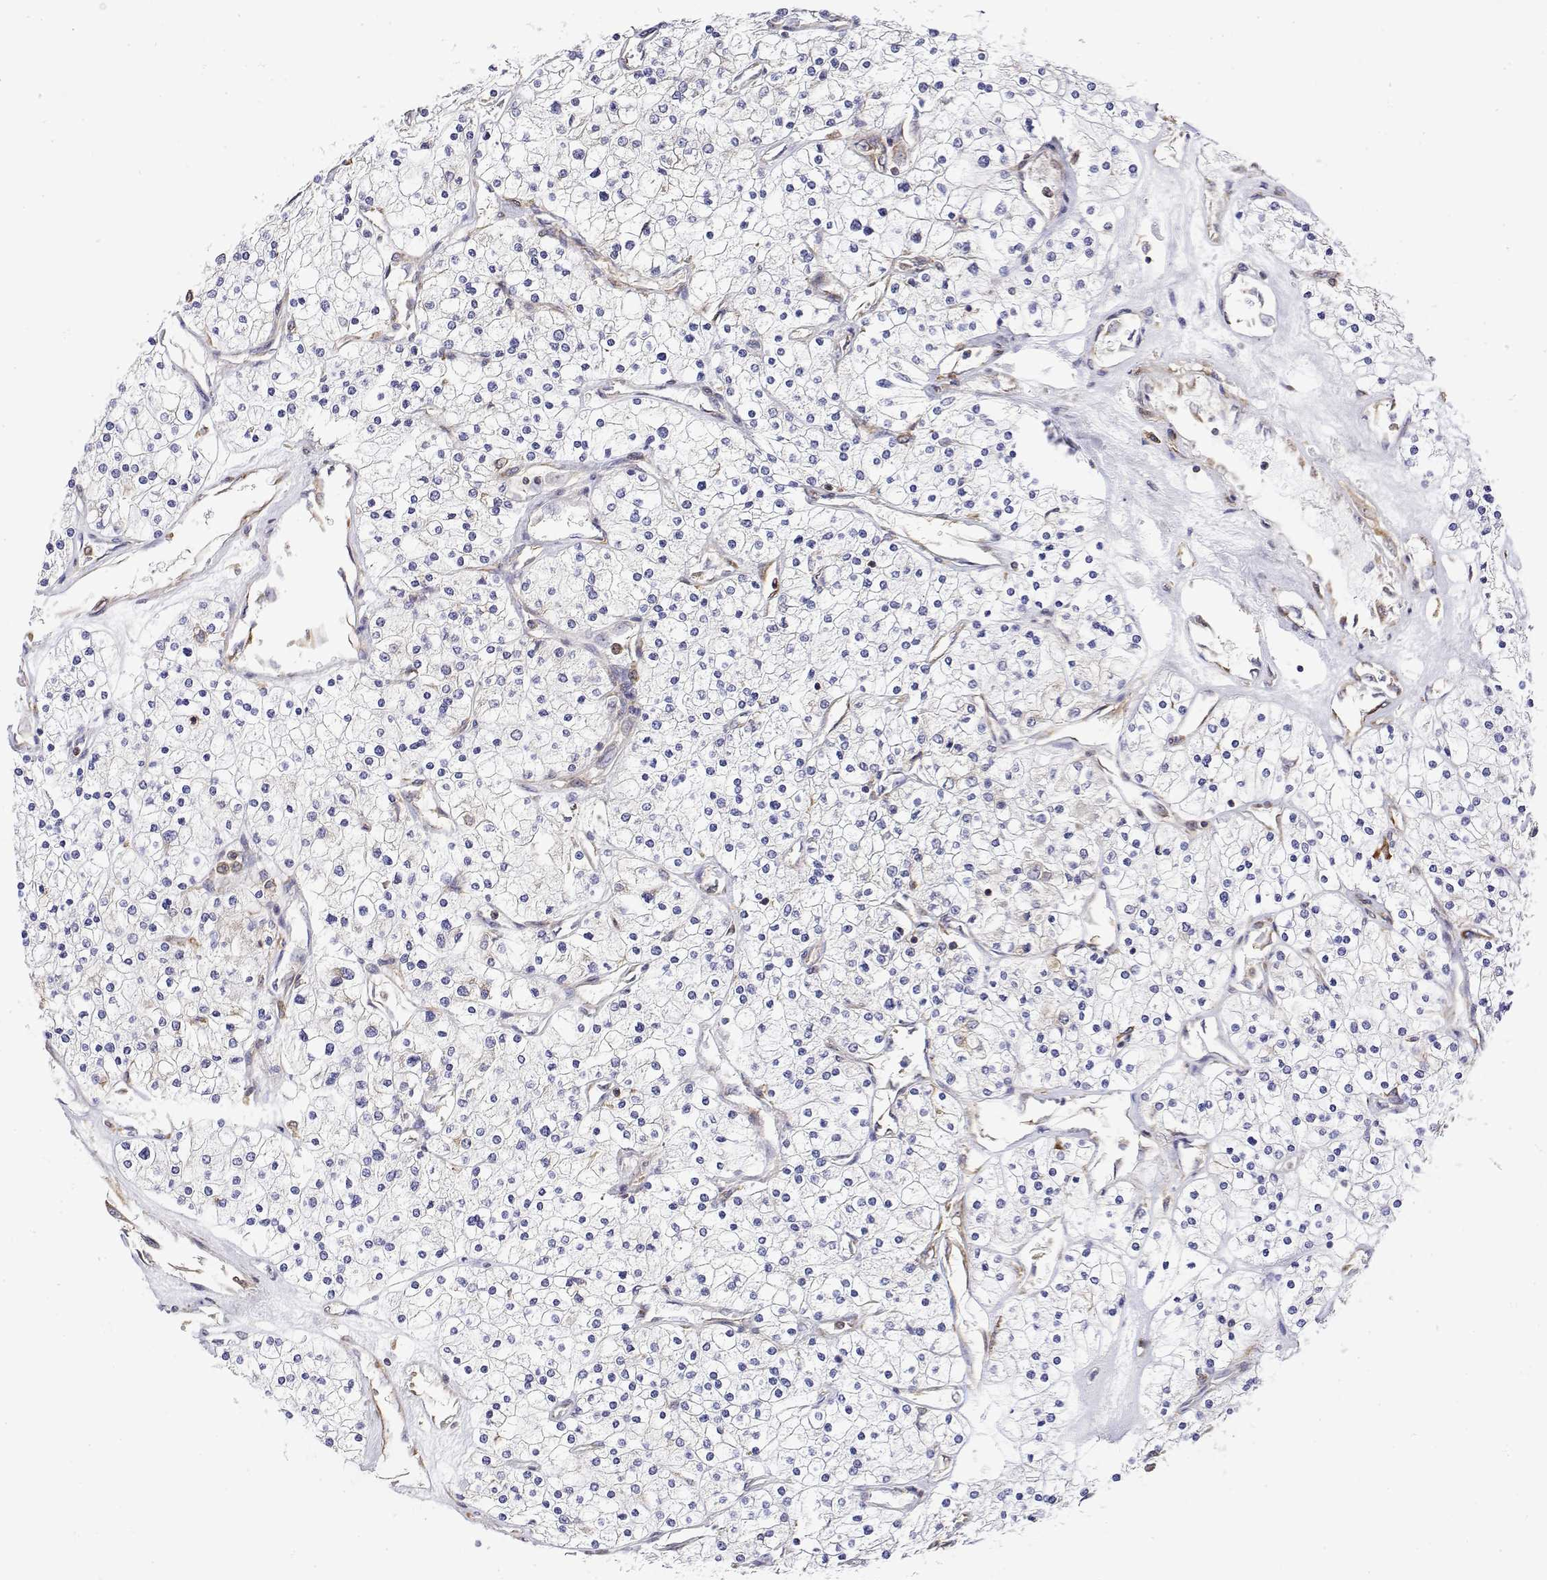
{"staining": {"intensity": "negative", "quantity": "none", "location": "none"}, "tissue": "renal cancer", "cell_type": "Tumor cells", "image_type": "cancer", "snomed": [{"axis": "morphology", "description": "Adenocarcinoma, NOS"}, {"axis": "topography", "description": "Kidney"}], "caption": "Immunohistochemistry micrograph of human renal cancer (adenocarcinoma) stained for a protein (brown), which displays no positivity in tumor cells.", "gene": "EEF1G", "patient": {"sex": "male", "age": 80}}